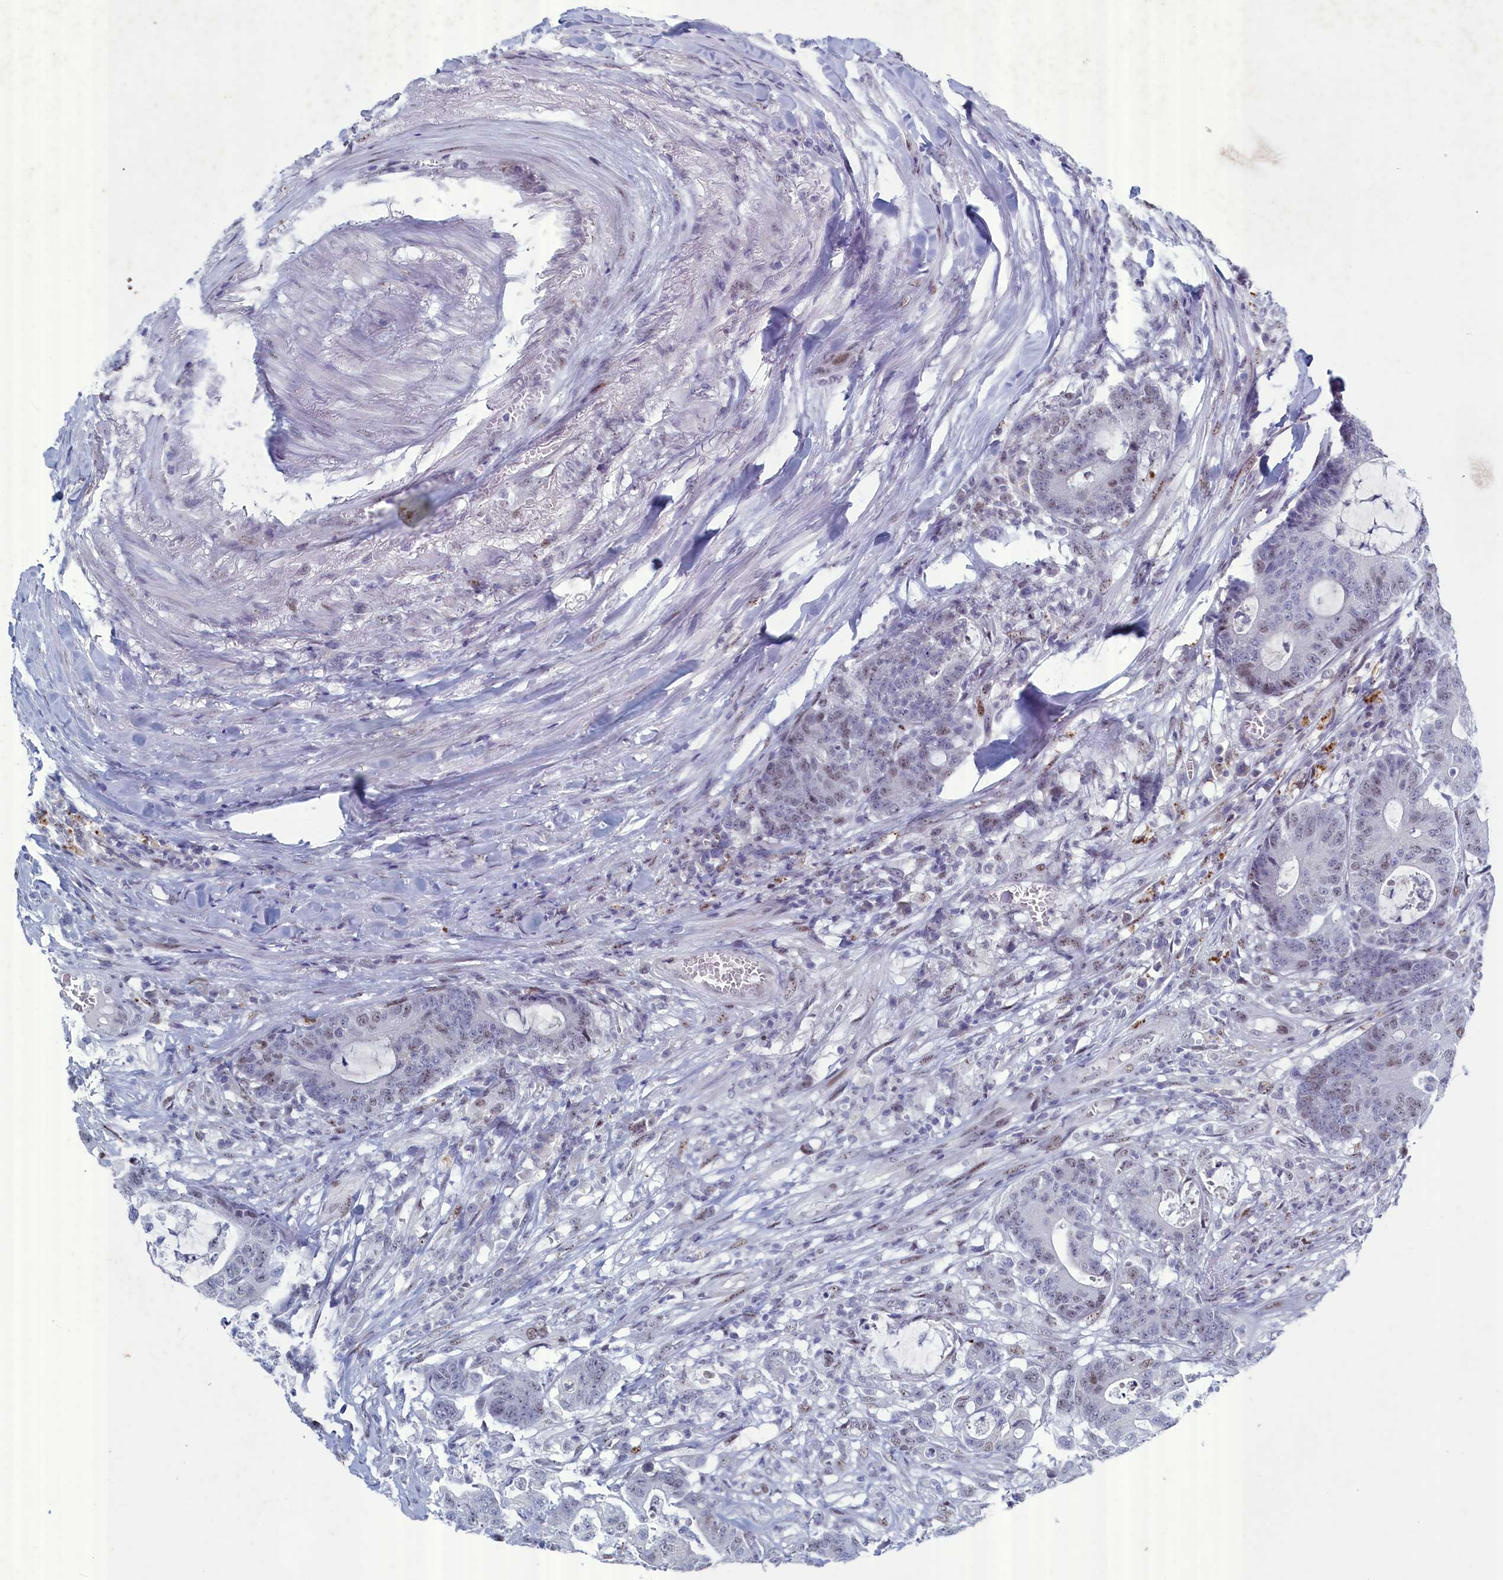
{"staining": {"intensity": "weak", "quantity": "<25%", "location": "nuclear"}, "tissue": "colorectal cancer", "cell_type": "Tumor cells", "image_type": "cancer", "snomed": [{"axis": "morphology", "description": "Adenocarcinoma, NOS"}, {"axis": "topography", "description": "Colon"}], "caption": "Protein analysis of adenocarcinoma (colorectal) reveals no significant staining in tumor cells.", "gene": "WDR76", "patient": {"sex": "female", "age": 84}}